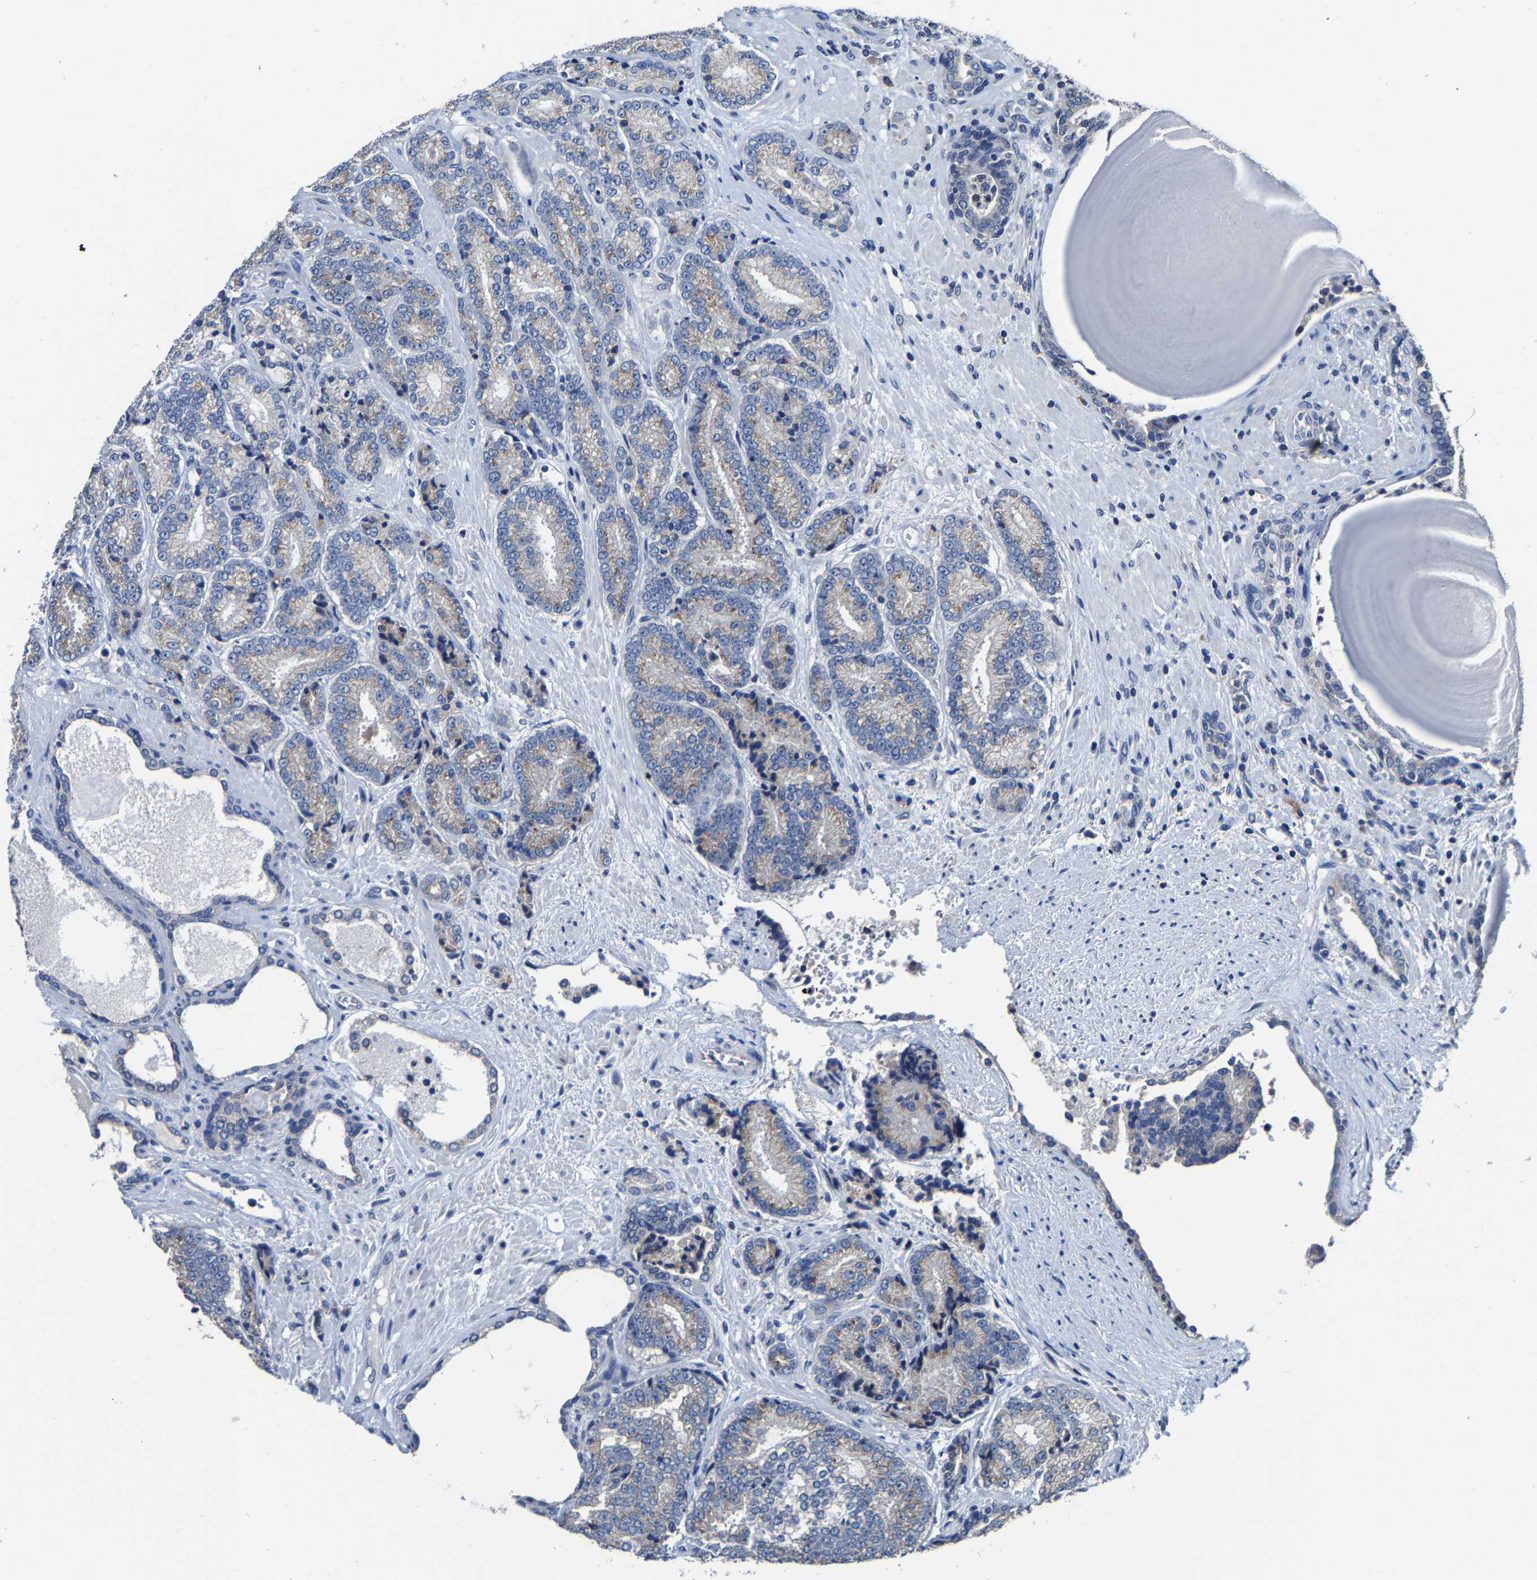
{"staining": {"intensity": "weak", "quantity": "25%-75%", "location": "cytoplasmic/membranous"}, "tissue": "prostate cancer", "cell_type": "Tumor cells", "image_type": "cancer", "snomed": [{"axis": "morphology", "description": "Adenocarcinoma, High grade"}, {"axis": "topography", "description": "Prostate"}], "caption": "Protein staining reveals weak cytoplasmic/membranous positivity in approximately 25%-75% of tumor cells in adenocarcinoma (high-grade) (prostate).", "gene": "EBAG9", "patient": {"sex": "male", "age": 61}}